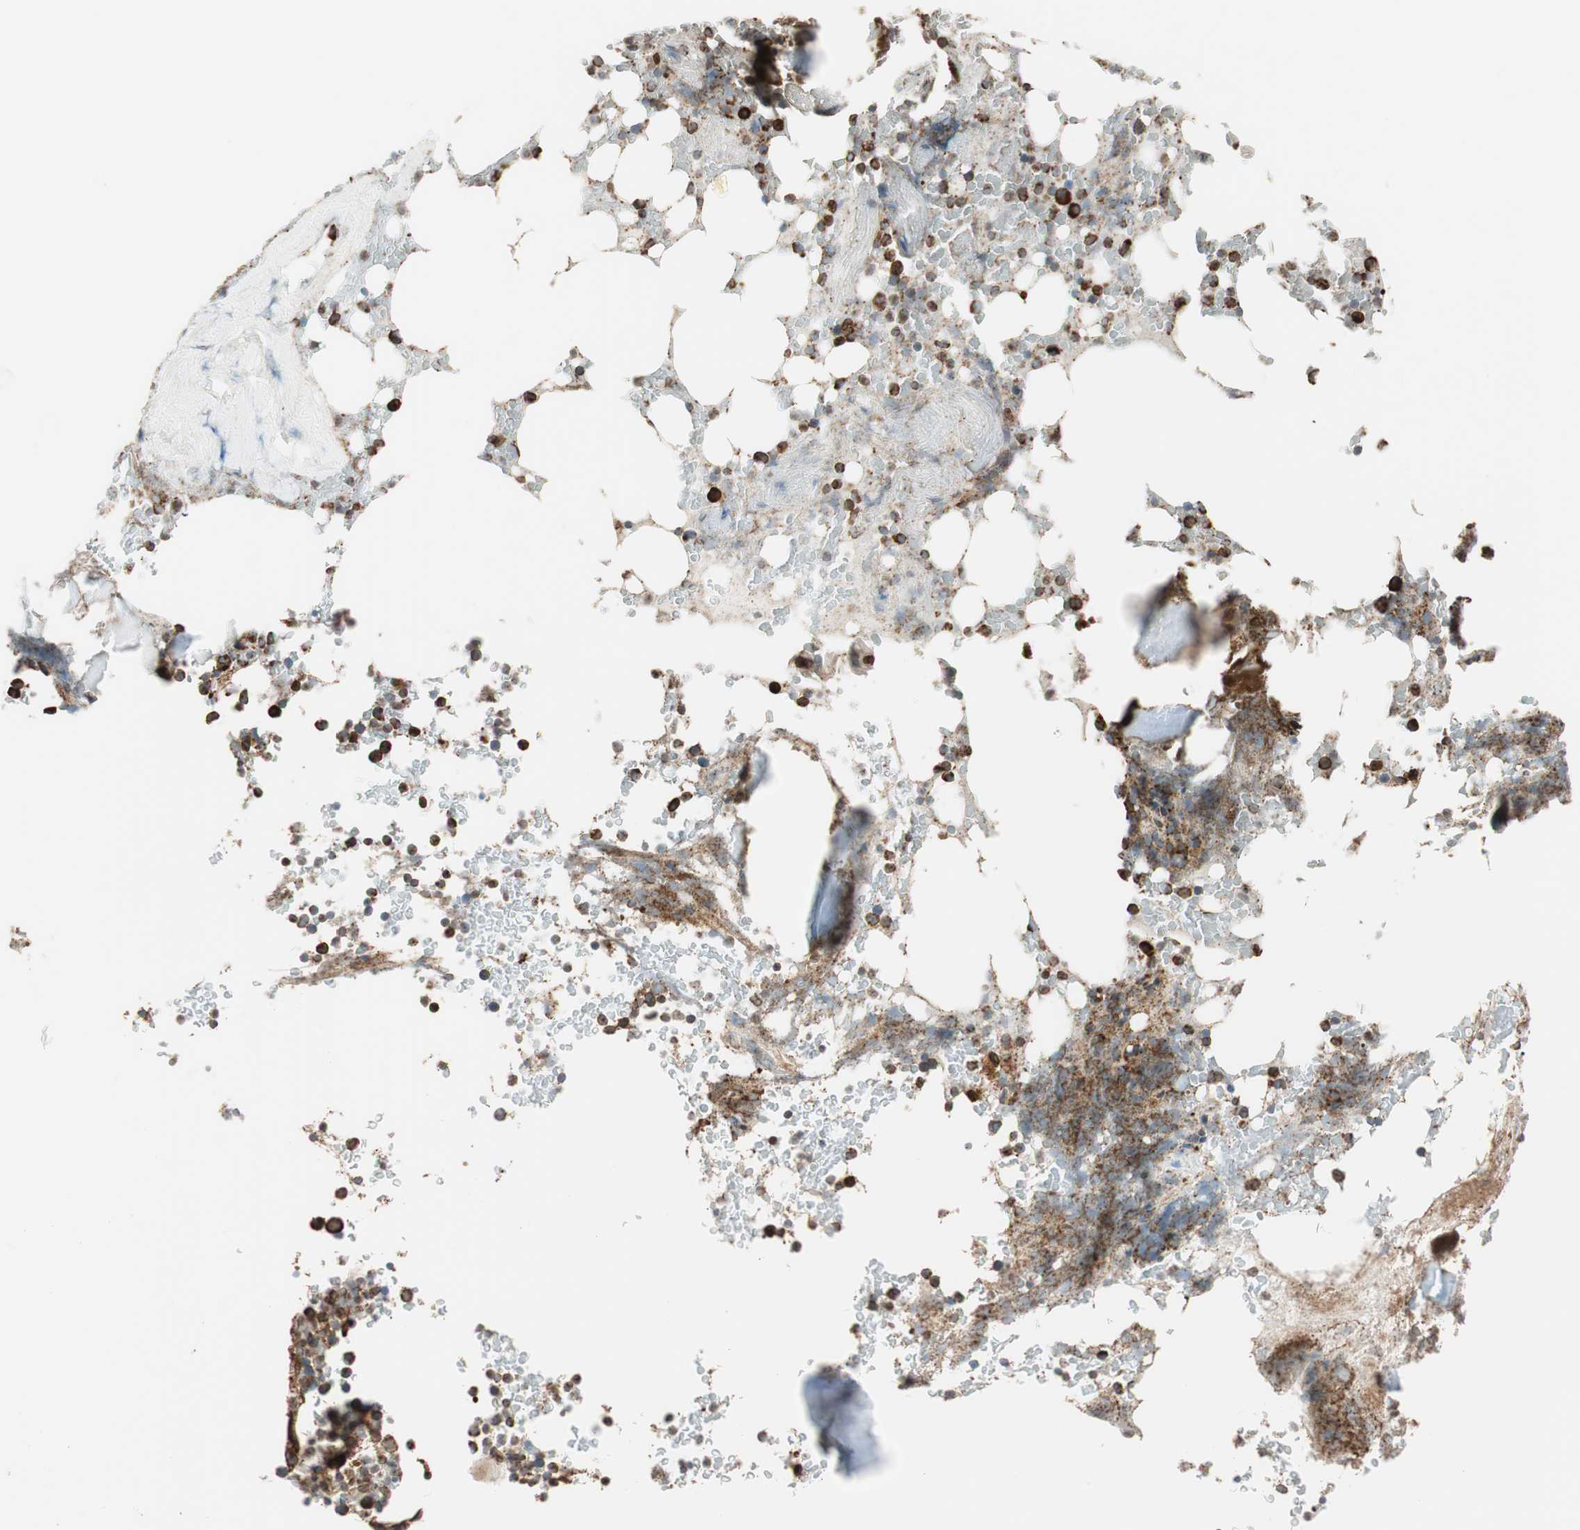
{"staining": {"intensity": "strong", "quantity": ">75%", "location": "cytoplasmic/membranous"}, "tissue": "bone marrow", "cell_type": "Hematopoietic cells", "image_type": "normal", "snomed": [{"axis": "morphology", "description": "Normal tissue, NOS"}, {"axis": "topography", "description": "Bone marrow"}], "caption": "Immunohistochemistry micrograph of benign bone marrow: human bone marrow stained using immunohistochemistry displays high levels of strong protein expression localized specifically in the cytoplasmic/membranous of hematopoietic cells, appearing as a cytoplasmic/membranous brown color.", "gene": "PRKCSH", "patient": {"sex": "female", "age": 66}}